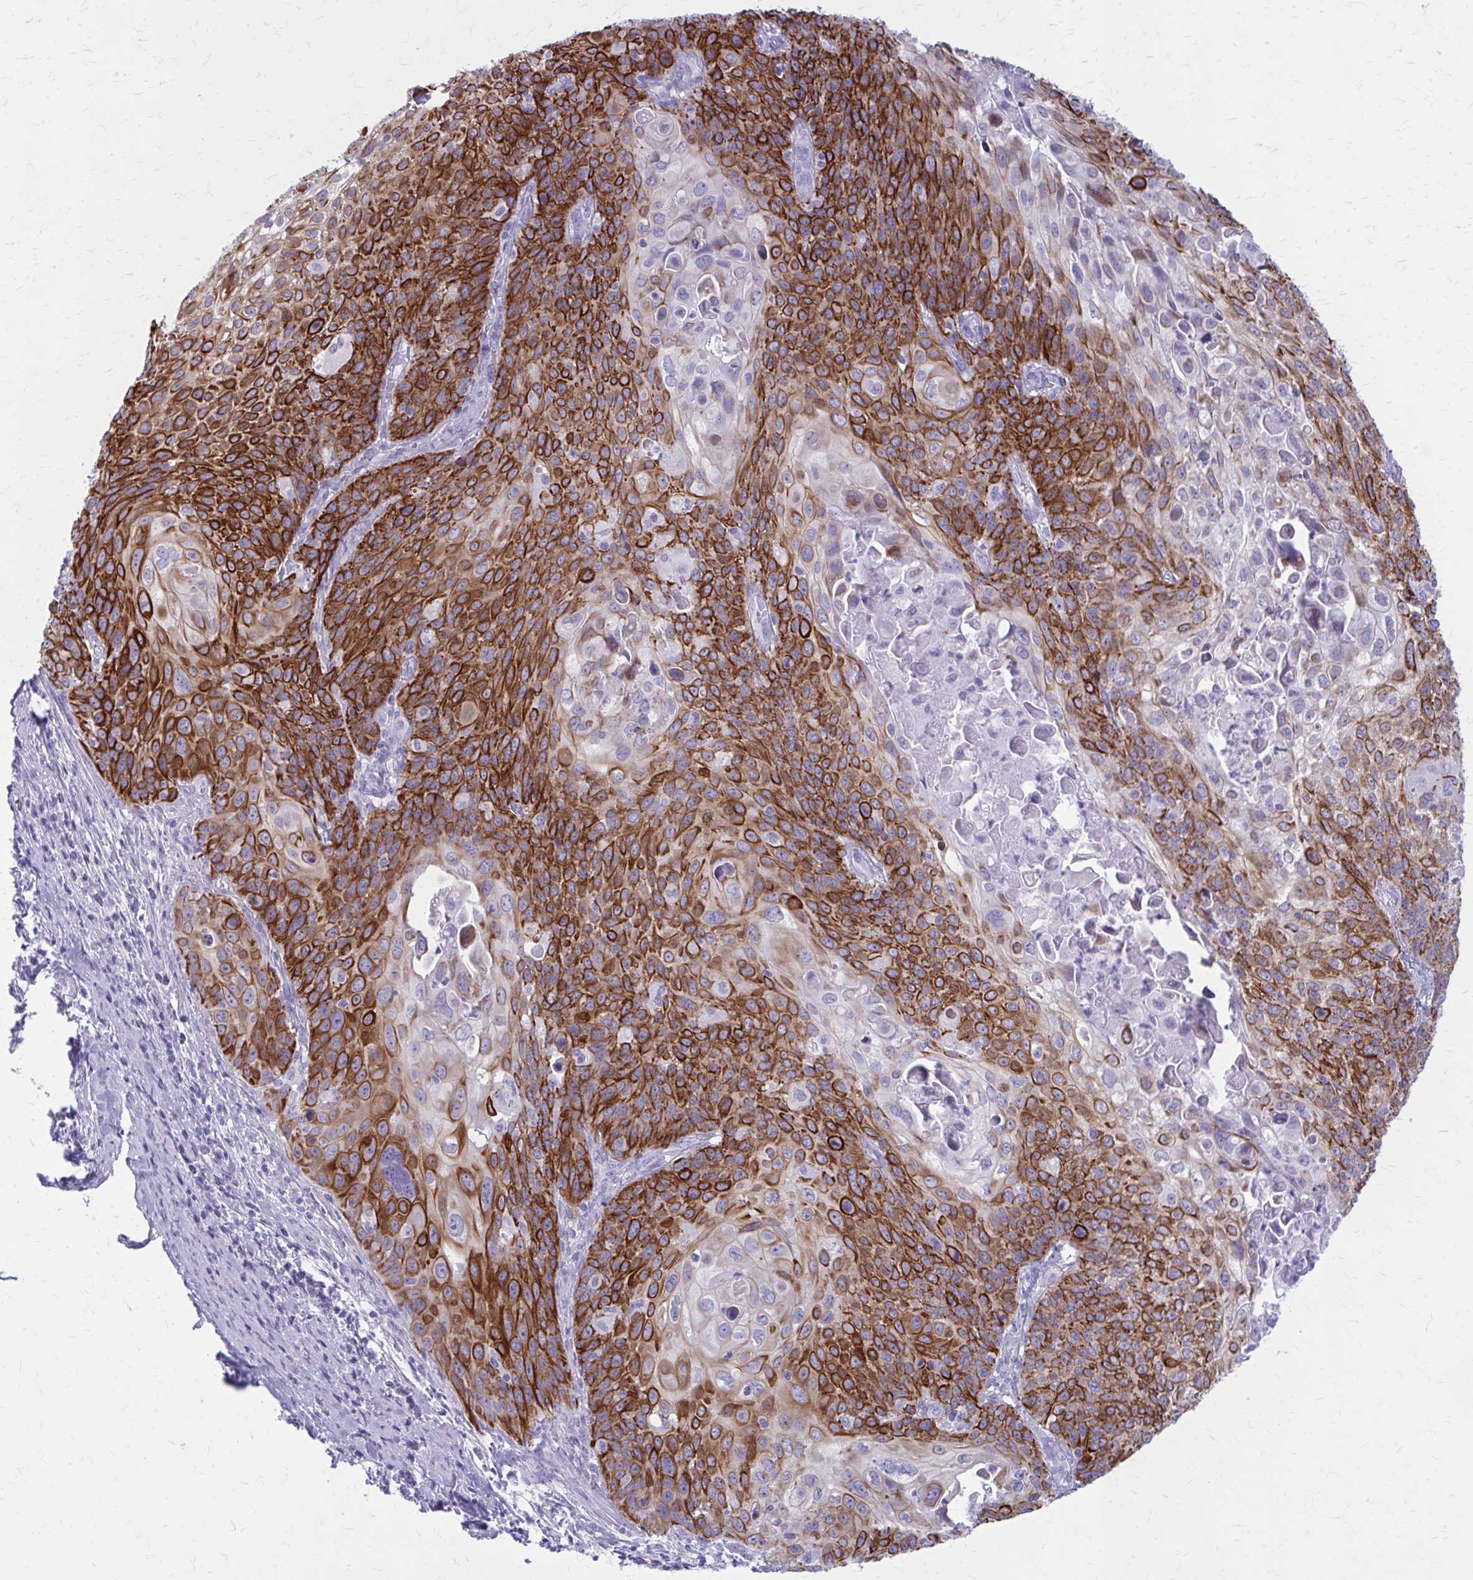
{"staining": {"intensity": "strong", "quantity": "25%-75%", "location": "cytoplasmic/membranous"}, "tissue": "cervical cancer", "cell_type": "Tumor cells", "image_type": "cancer", "snomed": [{"axis": "morphology", "description": "Squamous cell carcinoma, NOS"}, {"axis": "topography", "description": "Cervix"}], "caption": "IHC staining of squamous cell carcinoma (cervical), which displays high levels of strong cytoplasmic/membranous expression in approximately 25%-75% of tumor cells indicating strong cytoplasmic/membranous protein expression. The staining was performed using DAB (brown) for protein detection and nuclei were counterstained in hematoxylin (blue).", "gene": "KRT5", "patient": {"sex": "female", "age": 65}}